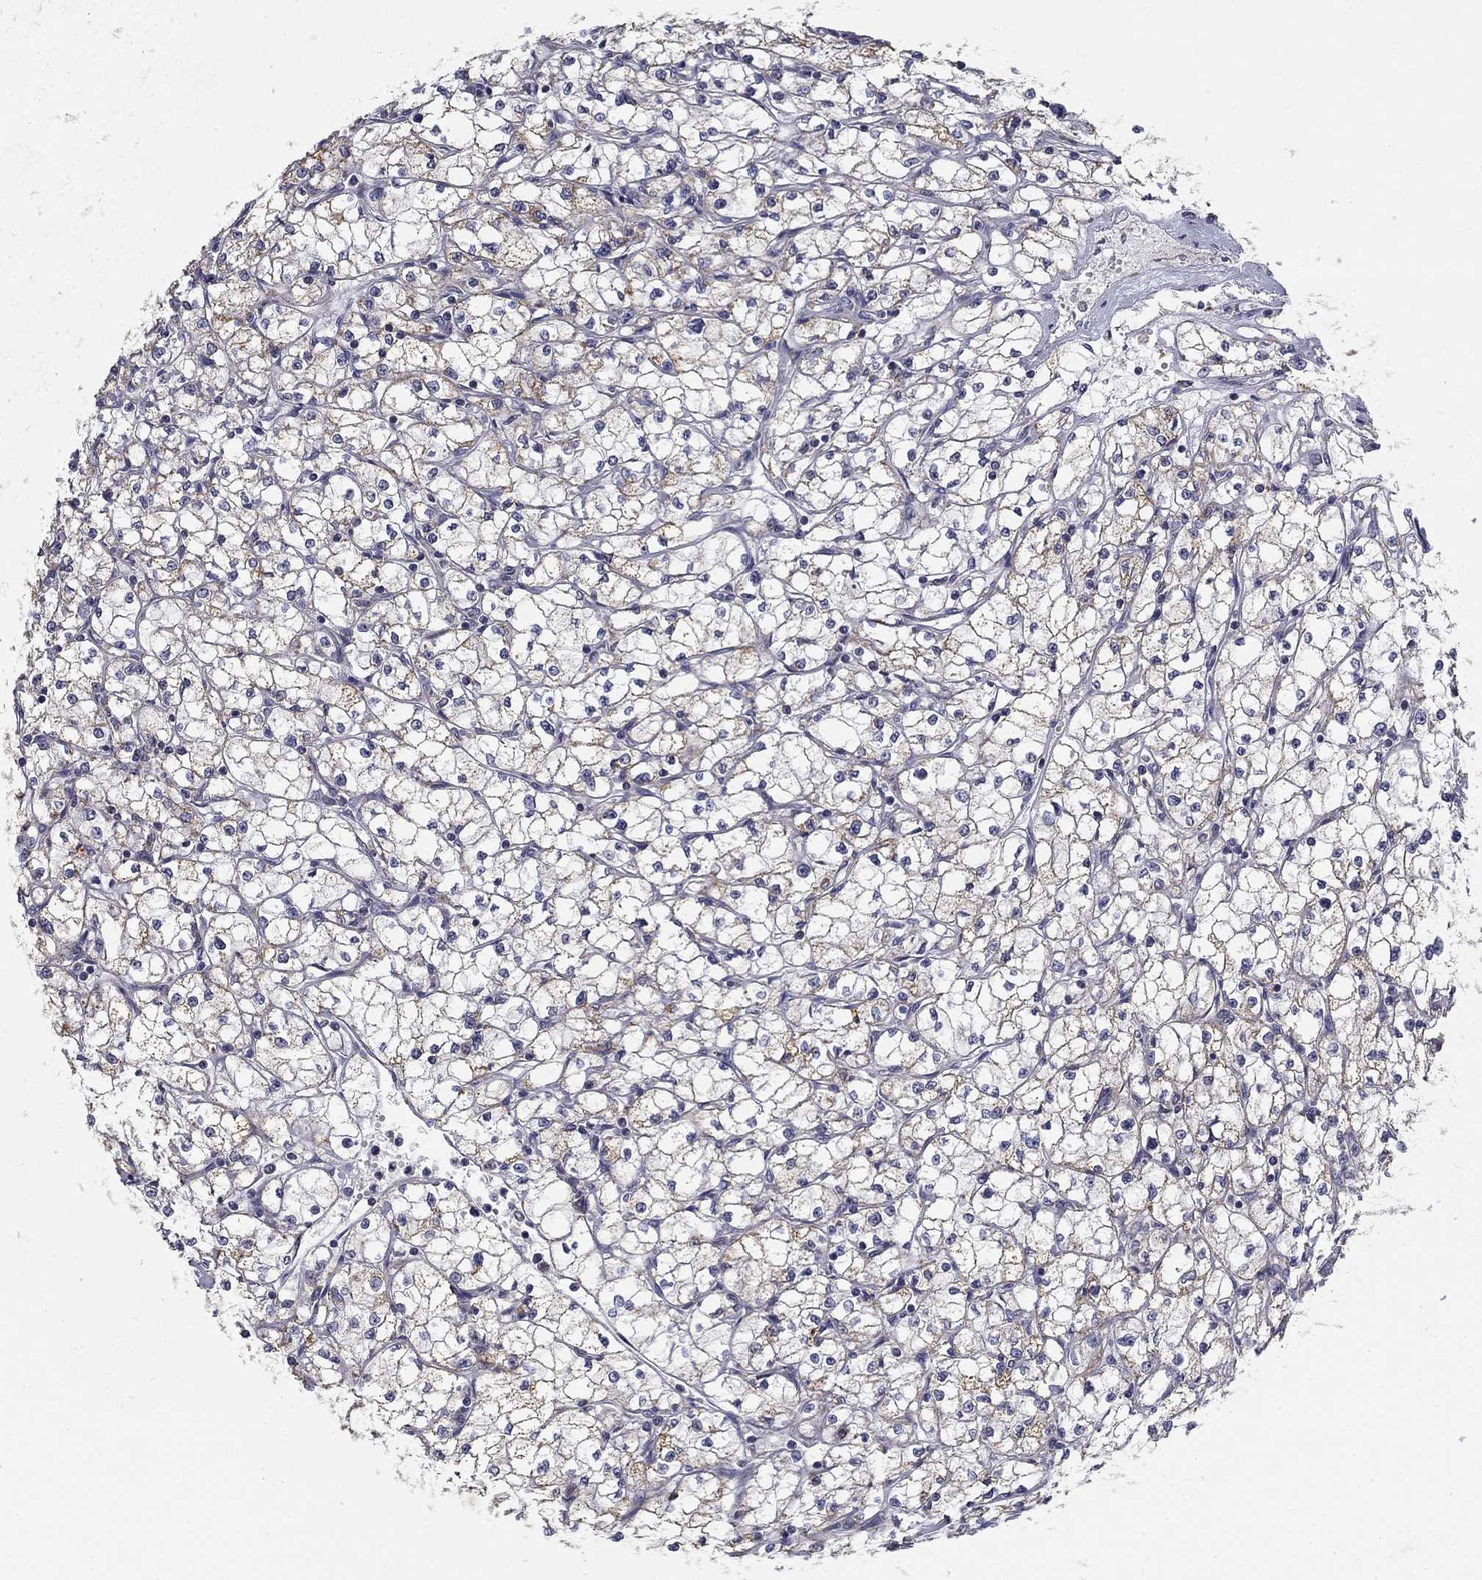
{"staining": {"intensity": "negative", "quantity": "none", "location": "none"}, "tissue": "renal cancer", "cell_type": "Tumor cells", "image_type": "cancer", "snomed": [{"axis": "morphology", "description": "Adenocarcinoma, NOS"}, {"axis": "topography", "description": "Kidney"}], "caption": "Immunohistochemistry image of renal cancer stained for a protein (brown), which demonstrates no positivity in tumor cells. (Stains: DAB (3,3'-diaminobenzidine) IHC with hematoxylin counter stain, Microscopy: brightfield microscopy at high magnification).", "gene": "SLC2A9", "patient": {"sex": "male", "age": 67}}